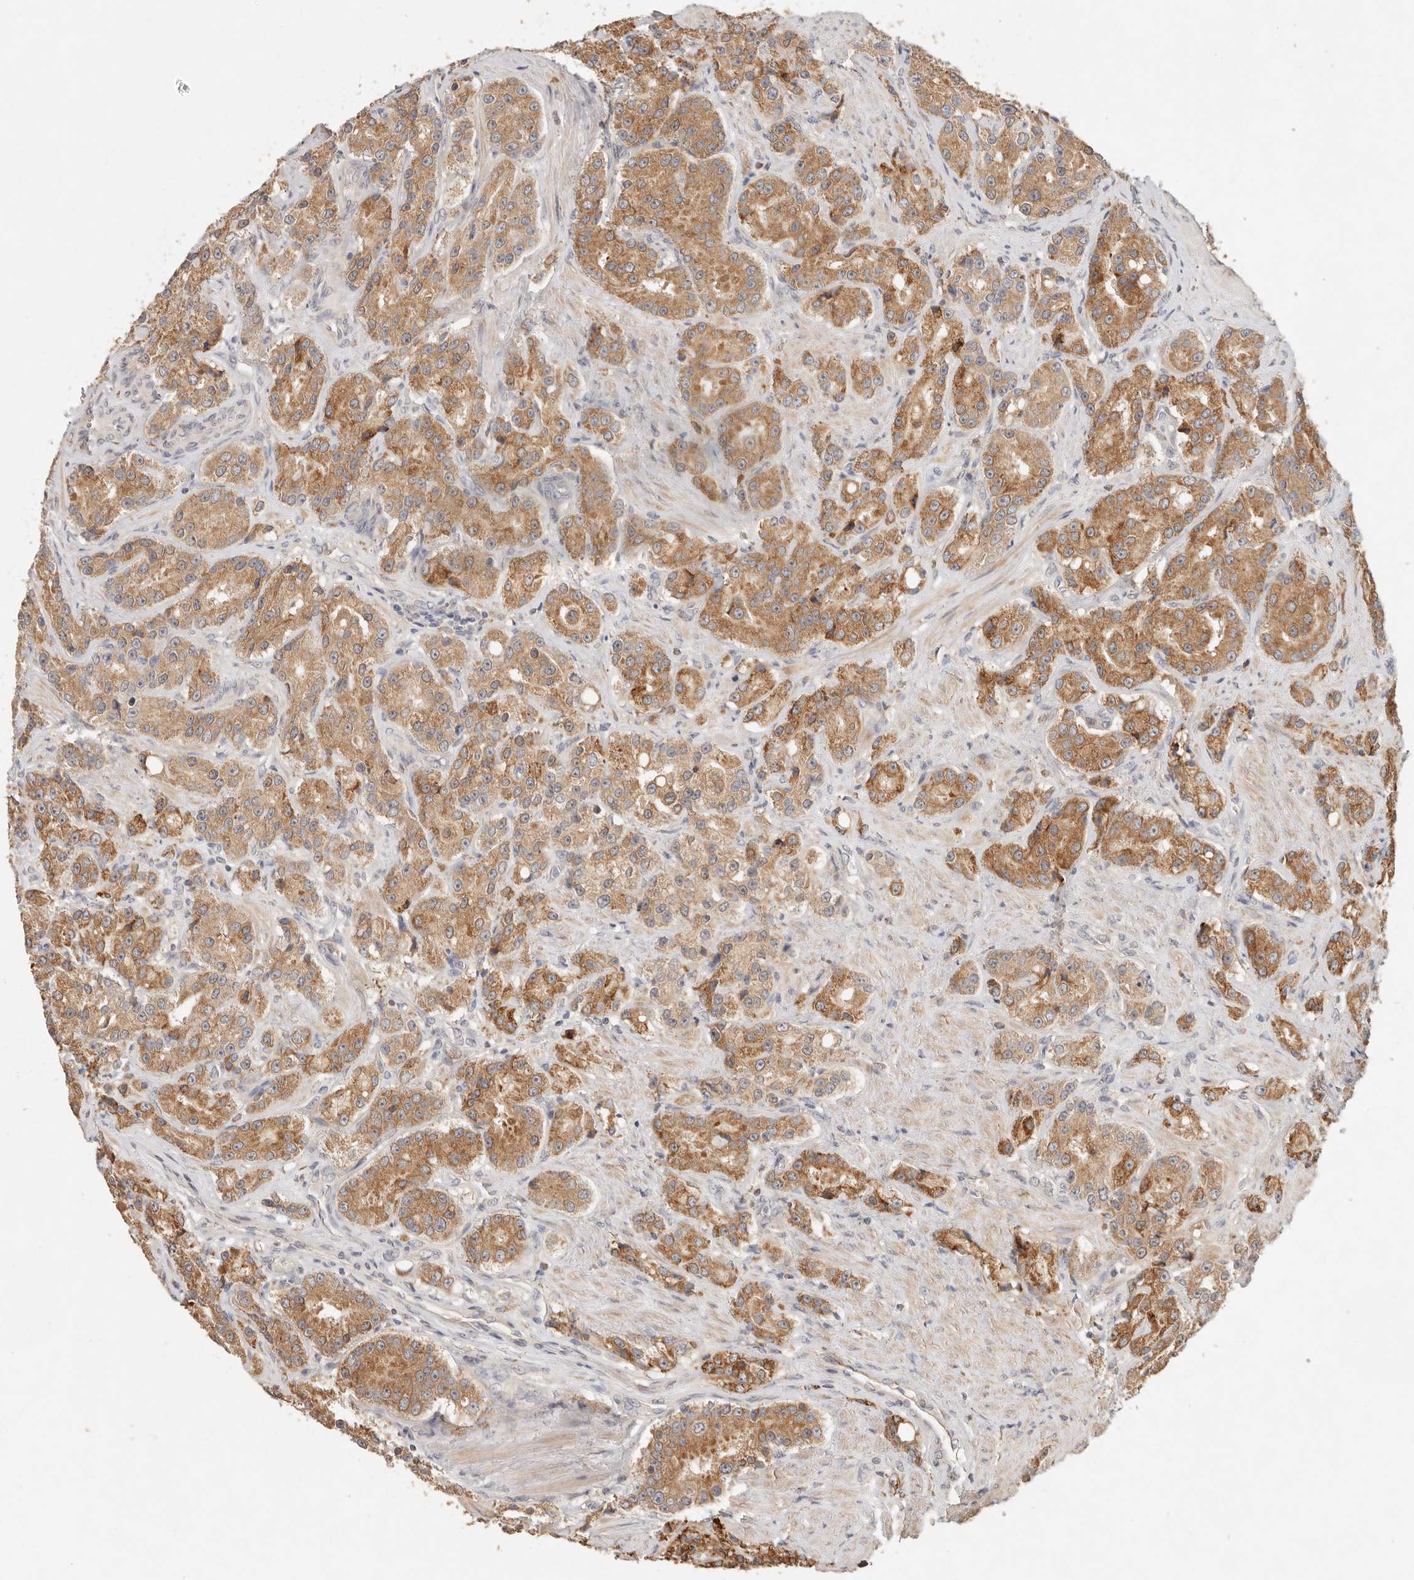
{"staining": {"intensity": "moderate", "quantity": ">75%", "location": "cytoplasmic/membranous"}, "tissue": "prostate cancer", "cell_type": "Tumor cells", "image_type": "cancer", "snomed": [{"axis": "morphology", "description": "Adenocarcinoma, High grade"}, {"axis": "topography", "description": "Prostate"}], "caption": "Protein staining shows moderate cytoplasmic/membranous staining in about >75% of tumor cells in prostate adenocarcinoma (high-grade).", "gene": "ARHGEF10L", "patient": {"sex": "male", "age": 60}}